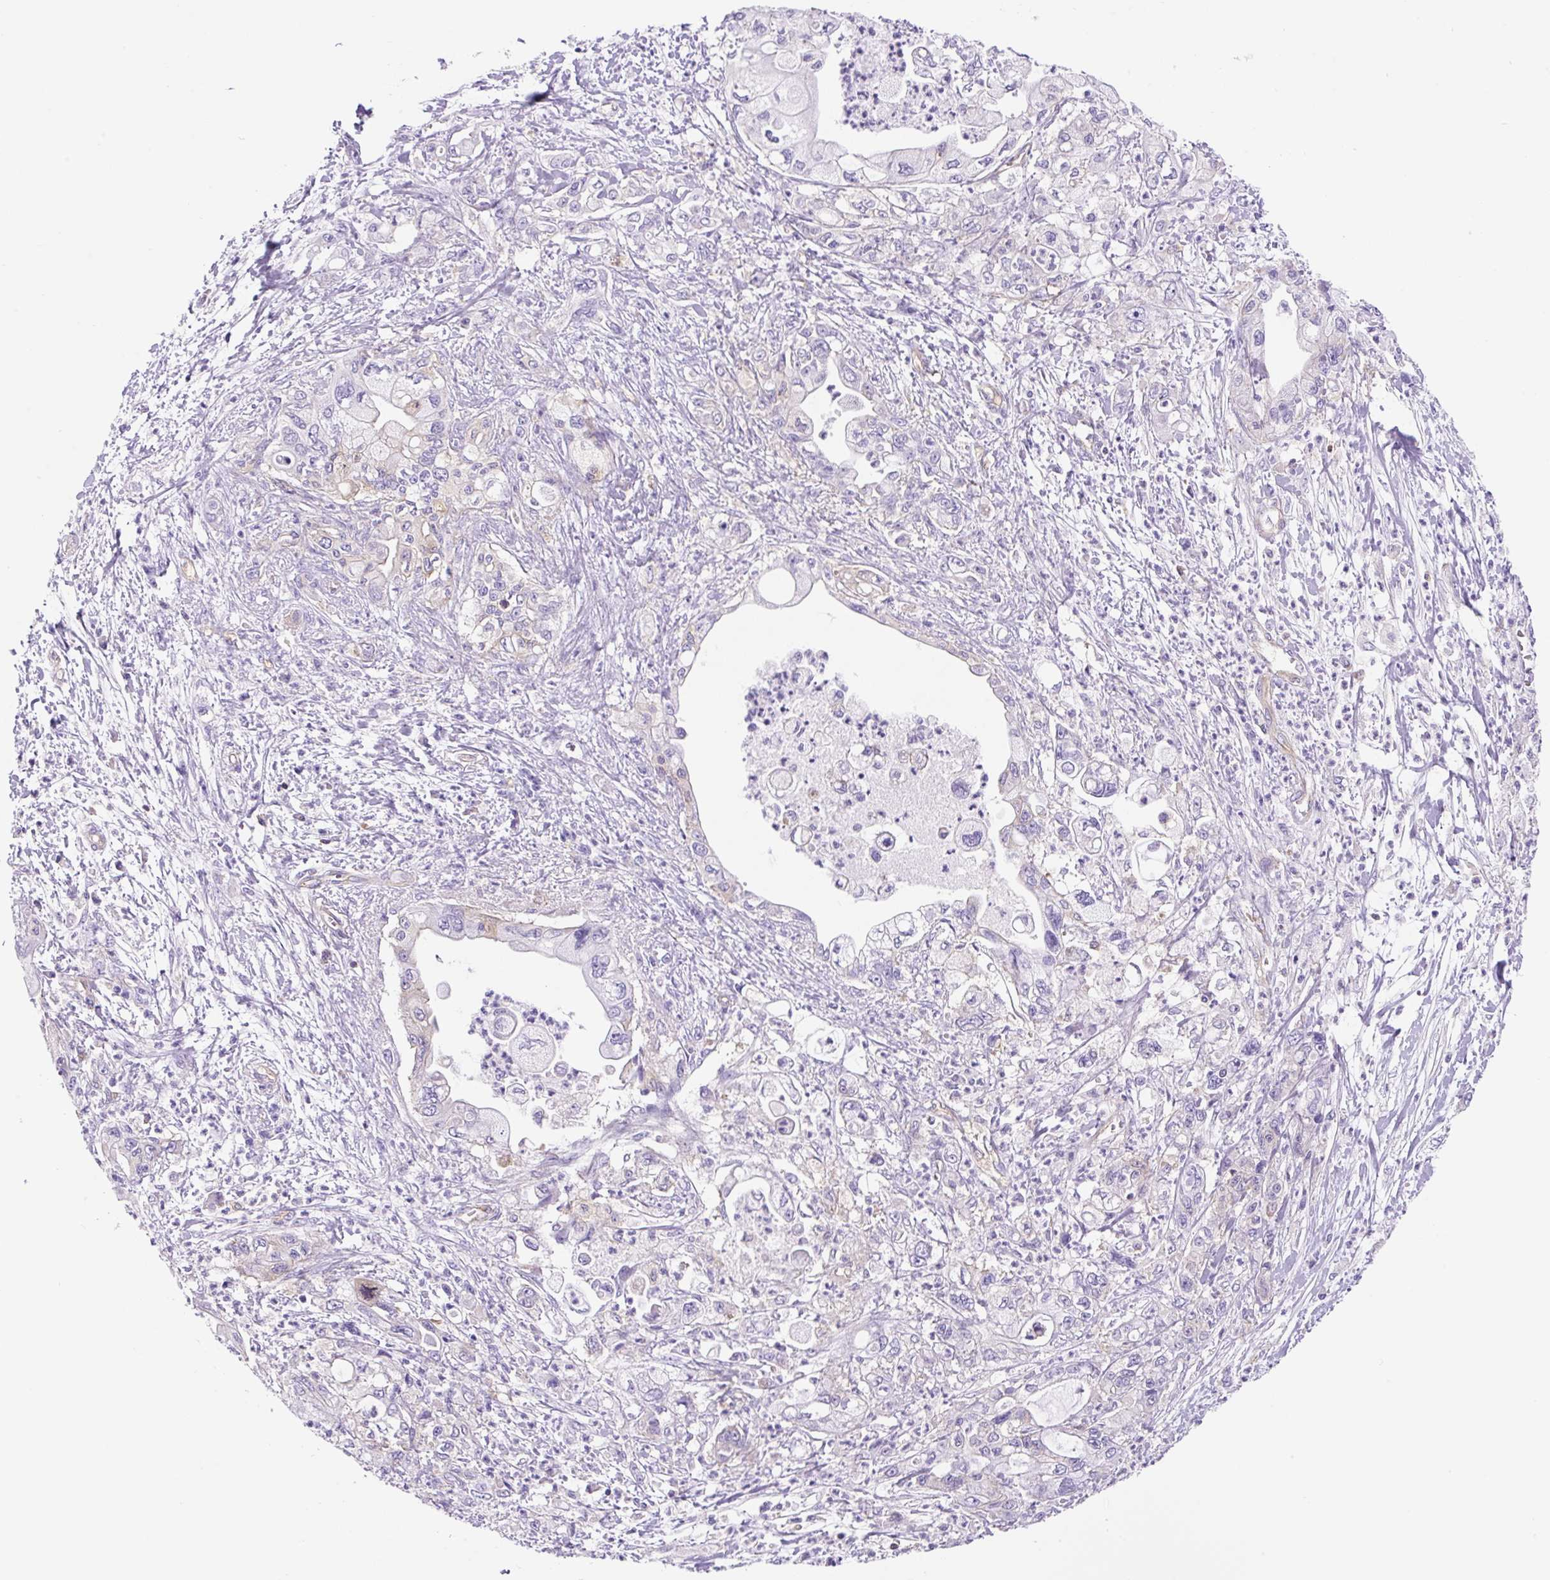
{"staining": {"intensity": "negative", "quantity": "none", "location": "none"}, "tissue": "pancreatic cancer", "cell_type": "Tumor cells", "image_type": "cancer", "snomed": [{"axis": "morphology", "description": "Adenocarcinoma, NOS"}, {"axis": "topography", "description": "Pancreas"}], "caption": "Immunohistochemistry (IHC) image of neoplastic tissue: human adenocarcinoma (pancreatic) stained with DAB shows no significant protein expression in tumor cells.", "gene": "DNM2", "patient": {"sex": "male", "age": 61}}